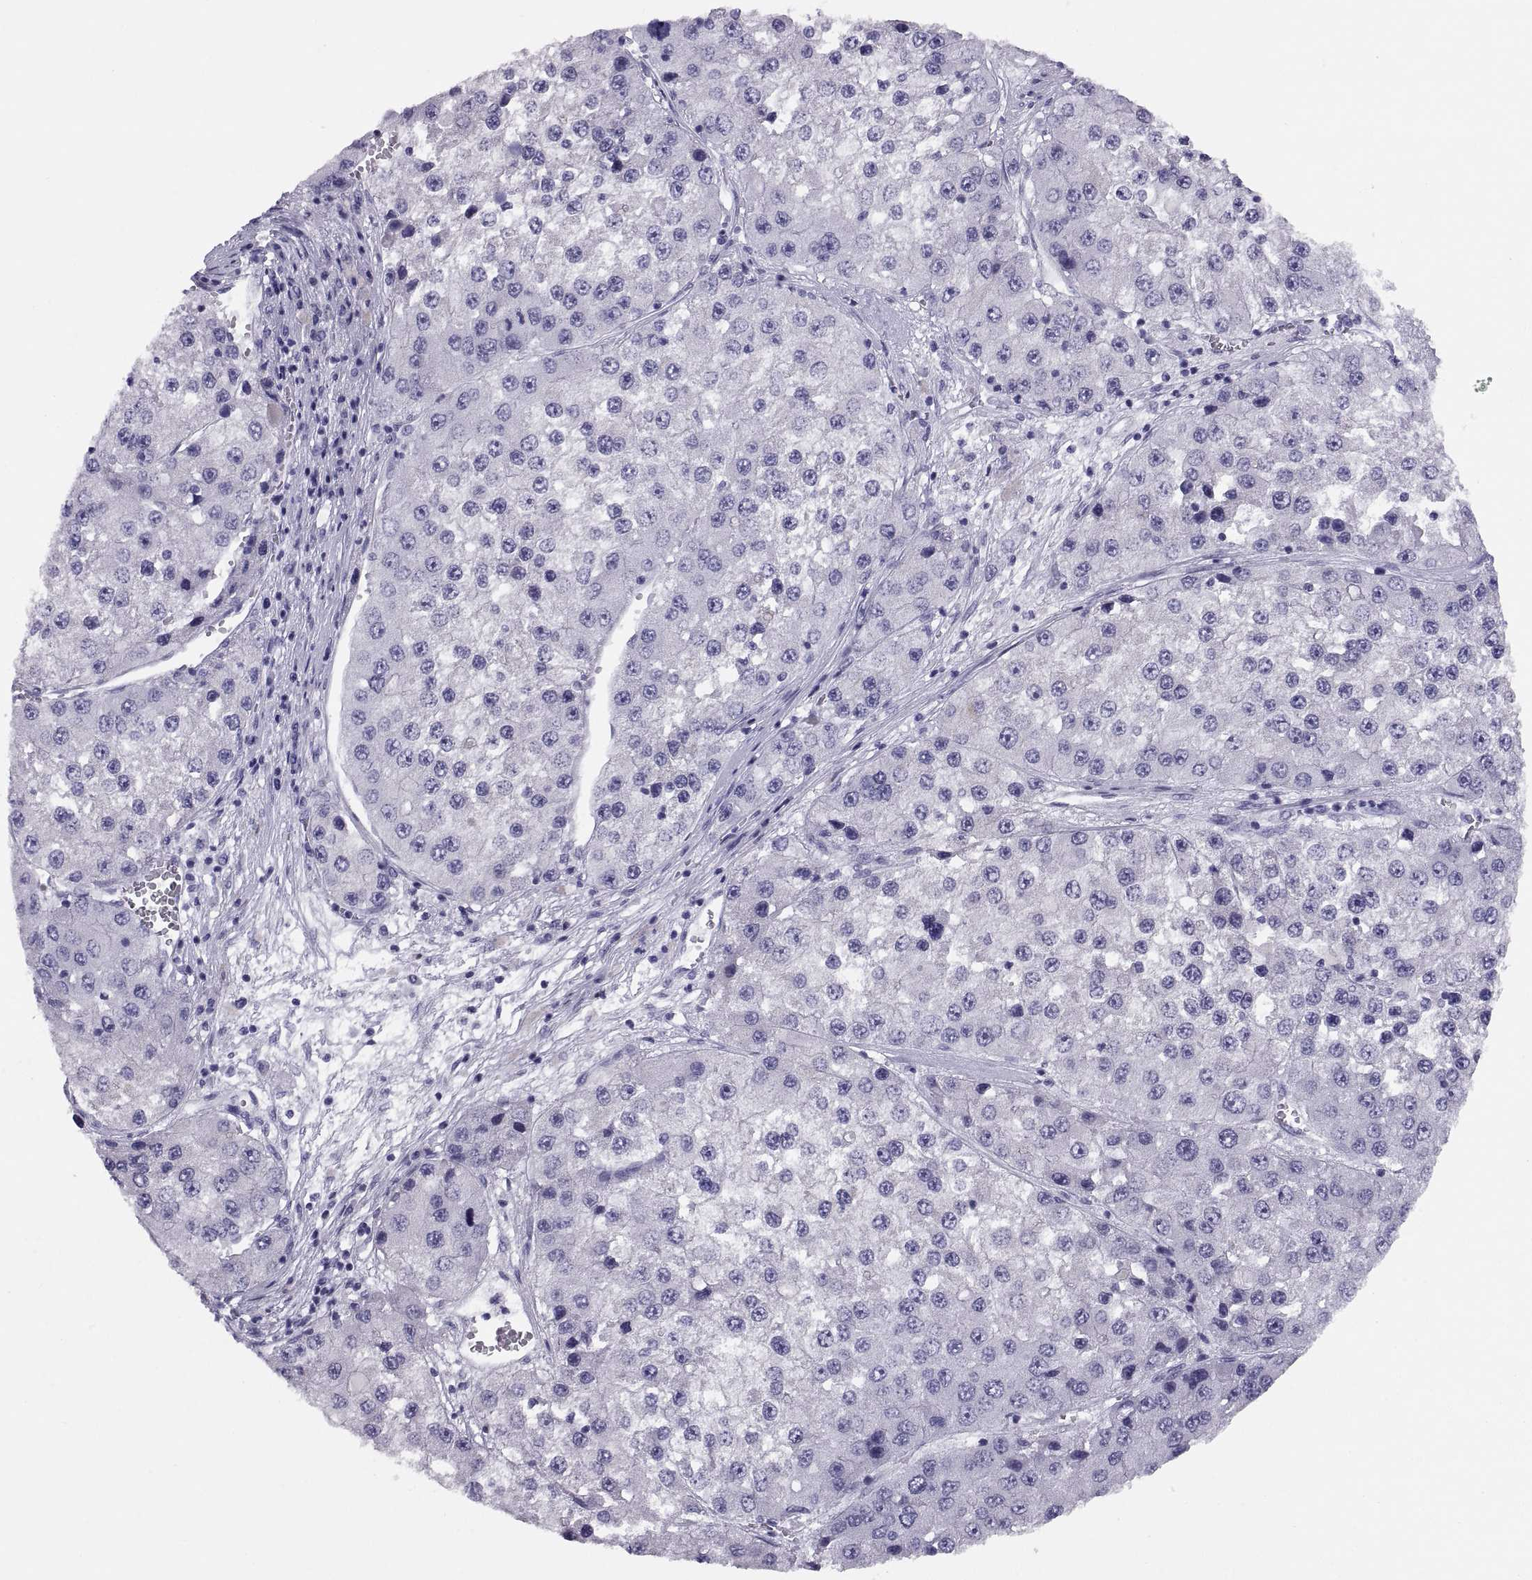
{"staining": {"intensity": "negative", "quantity": "none", "location": "none"}, "tissue": "liver cancer", "cell_type": "Tumor cells", "image_type": "cancer", "snomed": [{"axis": "morphology", "description": "Carcinoma, Hepatocellular, NOS"}, {"axis": "topography", "description": "Liver"}], "caption": "Immunohistochemistry image of liver cancer (hepatocellular carcinoma) stained for a protein (brown), which demonstrates no positivity in tumor cells.", "gene": "PAX2", "patient": {"sex": "female", "age": 73}}